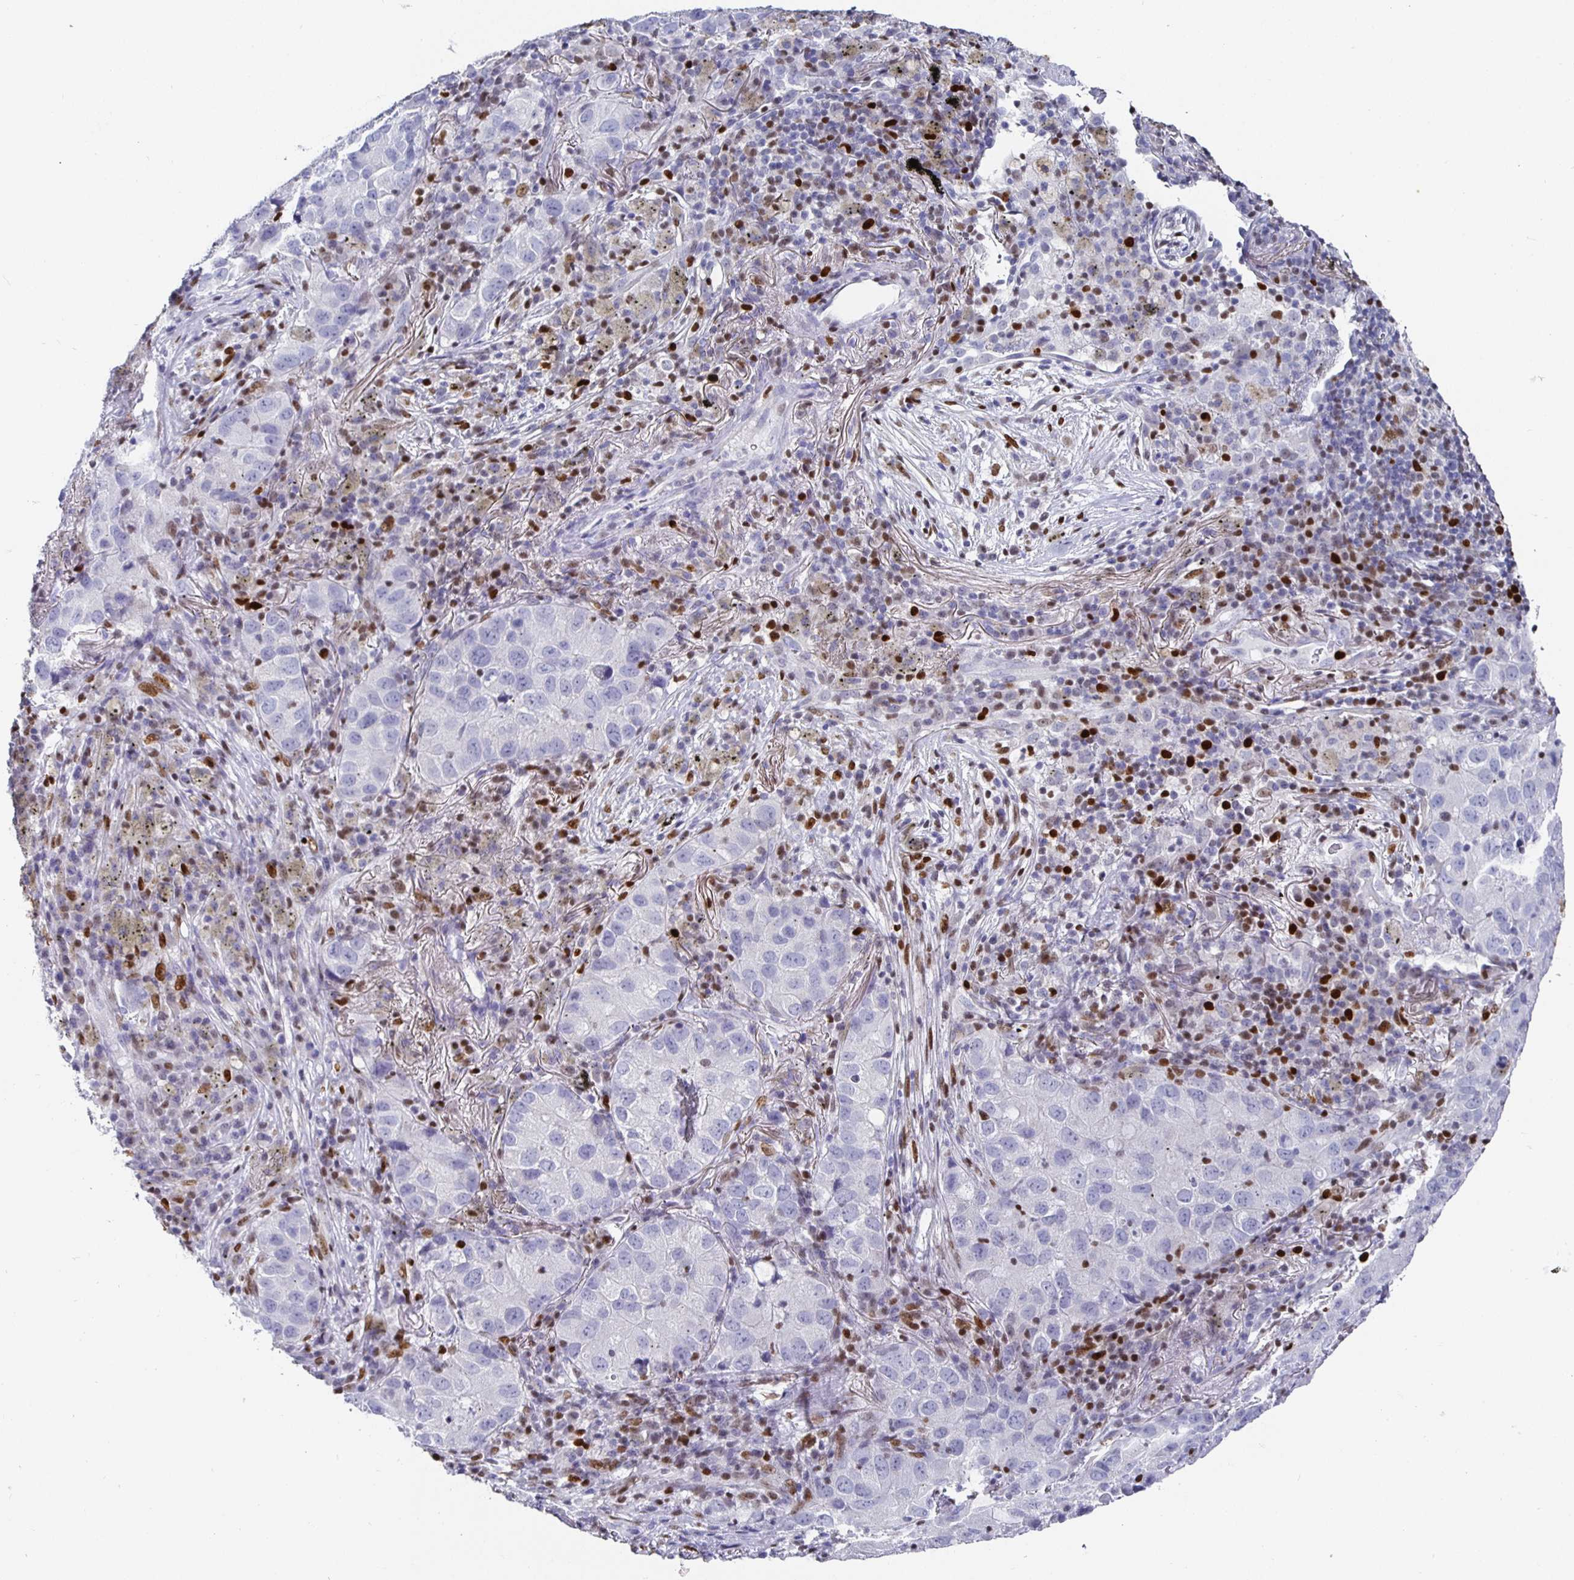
{"staining": {"intensity": "negative", "quantity": "none", "location": "none"}, "tissue": "lung cancer", "cell_type": "Tumor cells", "image_type": "cancer", "snomed": [{"axis": "morphology", "description": "Normal morphology"}, {"axis": "morphology", "description": "Adenocarcinoma, NOS"}, {"axis": "topography", "description": "Lymph node"}, {"axis": "topography", "description": "Lung"}], "caption": "The histopathology image exhibits no staining of tumor cells in adenocarcinoma (lung).", "gene": "RUNX2", "patient": {"sex": "female", "age": 51}}